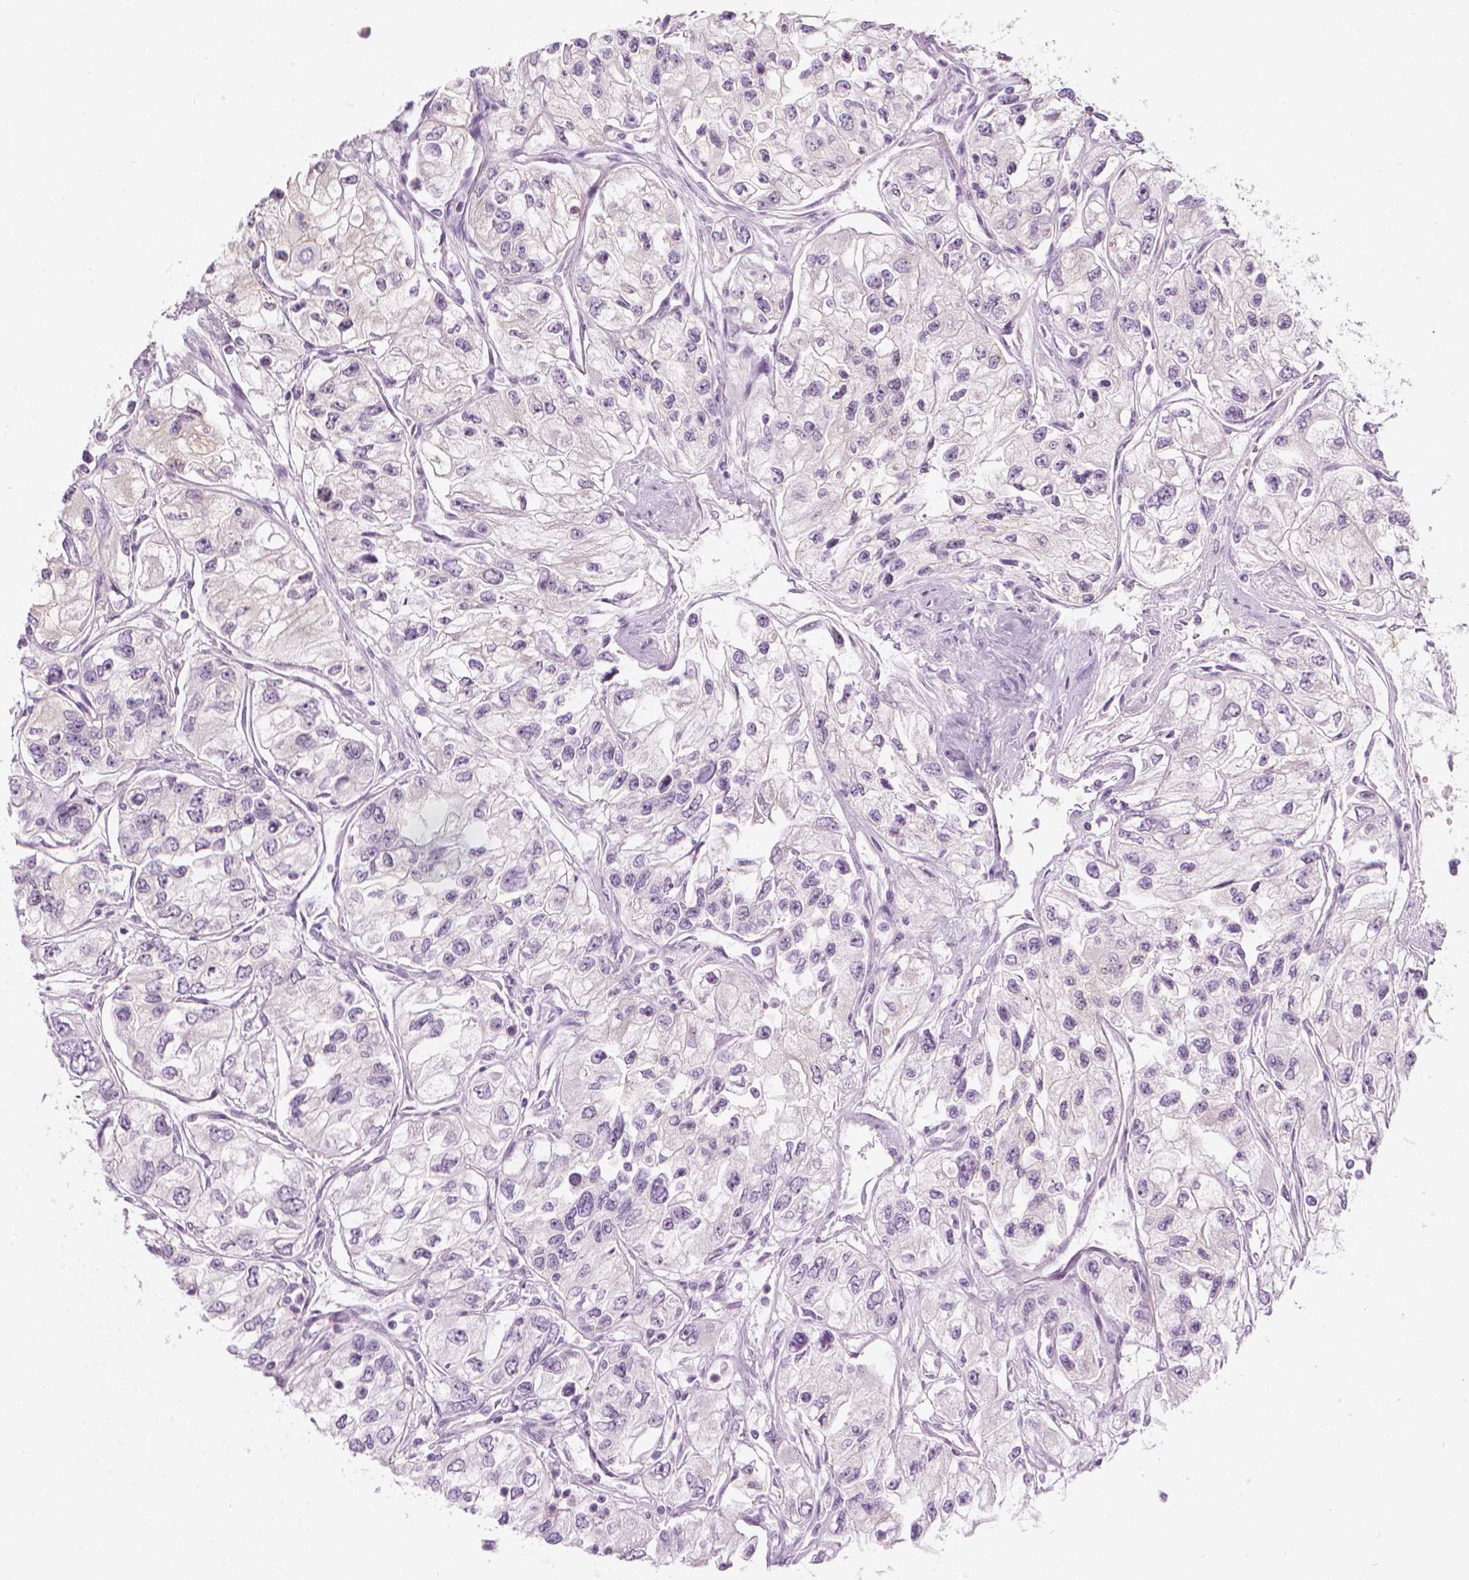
{"staining": {"intensity": "negative", "quantity": "none", "location": "none"}, "tissue": "renal cancer", "cell_type": "Tumor cells", "image_type": "cancer", "snomed": [{"axis": "morphology", "description": "Adenocarcinoma, NOS"}, {"axis": "topography", "description": "Kidney"}], "caption": "Immunohistochemistry image of neoplastic tissue: adenocarcinoma (renal) stained with DAB (3,3'-diaminobenzidine) demonstrates no significant protein staining in tumor cells.", "gene": "SHMT1", "patient": {"sex": "female", "age": 59}}